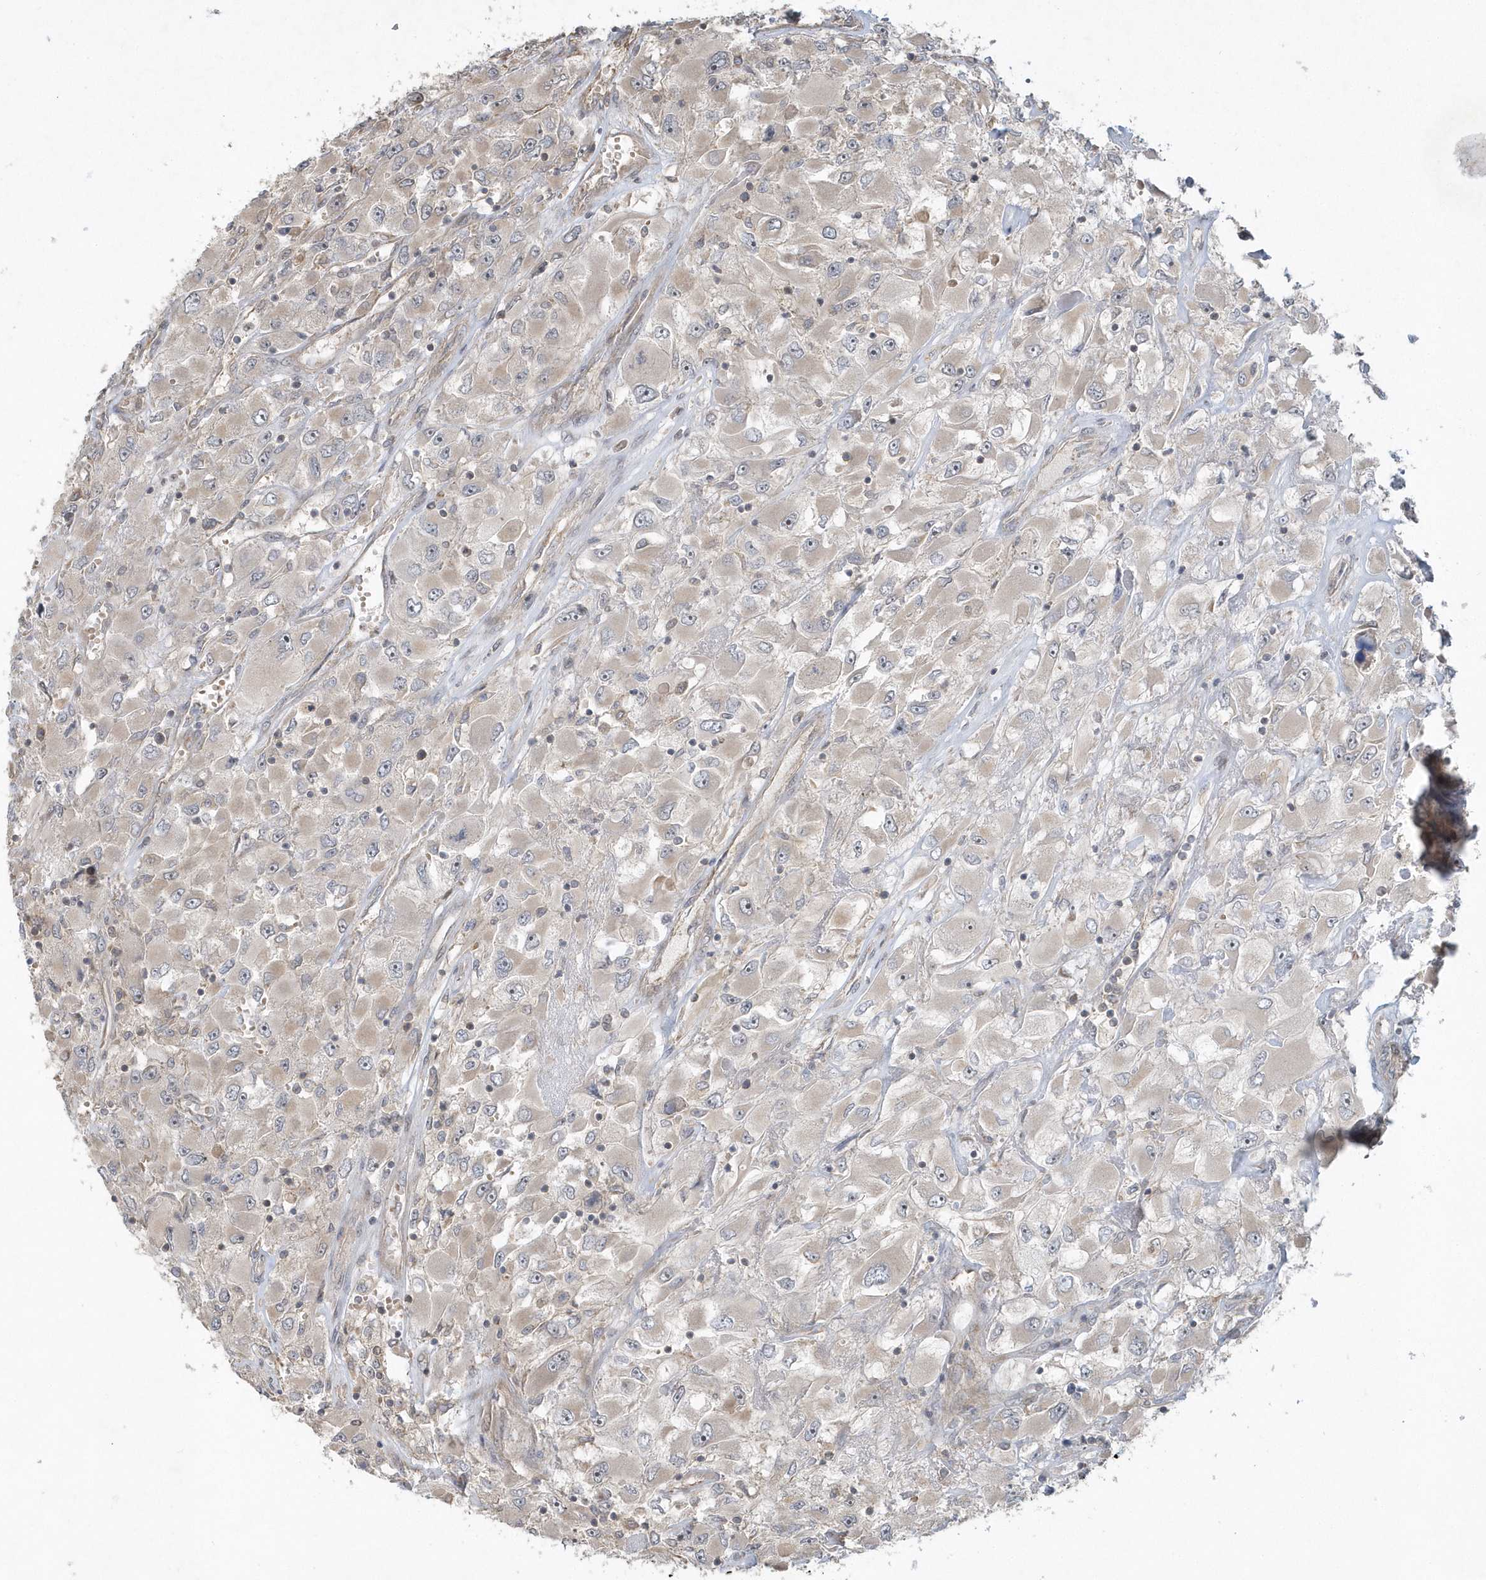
{"staining": {"intensity": "negative", "quantity": "none", "location": "none"}, "tissue": "renal cancer", "cell_type": "Tumor cells", "image_type": "cancer", "snomed": [{"axis": "morphology", "description": "Adenocarcinoma, NOS"}, {"axis": "topography", "description": "Kidney"}], "caption": "IHC of renal cancer (adenocarcinoma) shows no positivity in tumor cells.", "gene": "THG1L", "patient": {"sex": "female", "age": 52}}